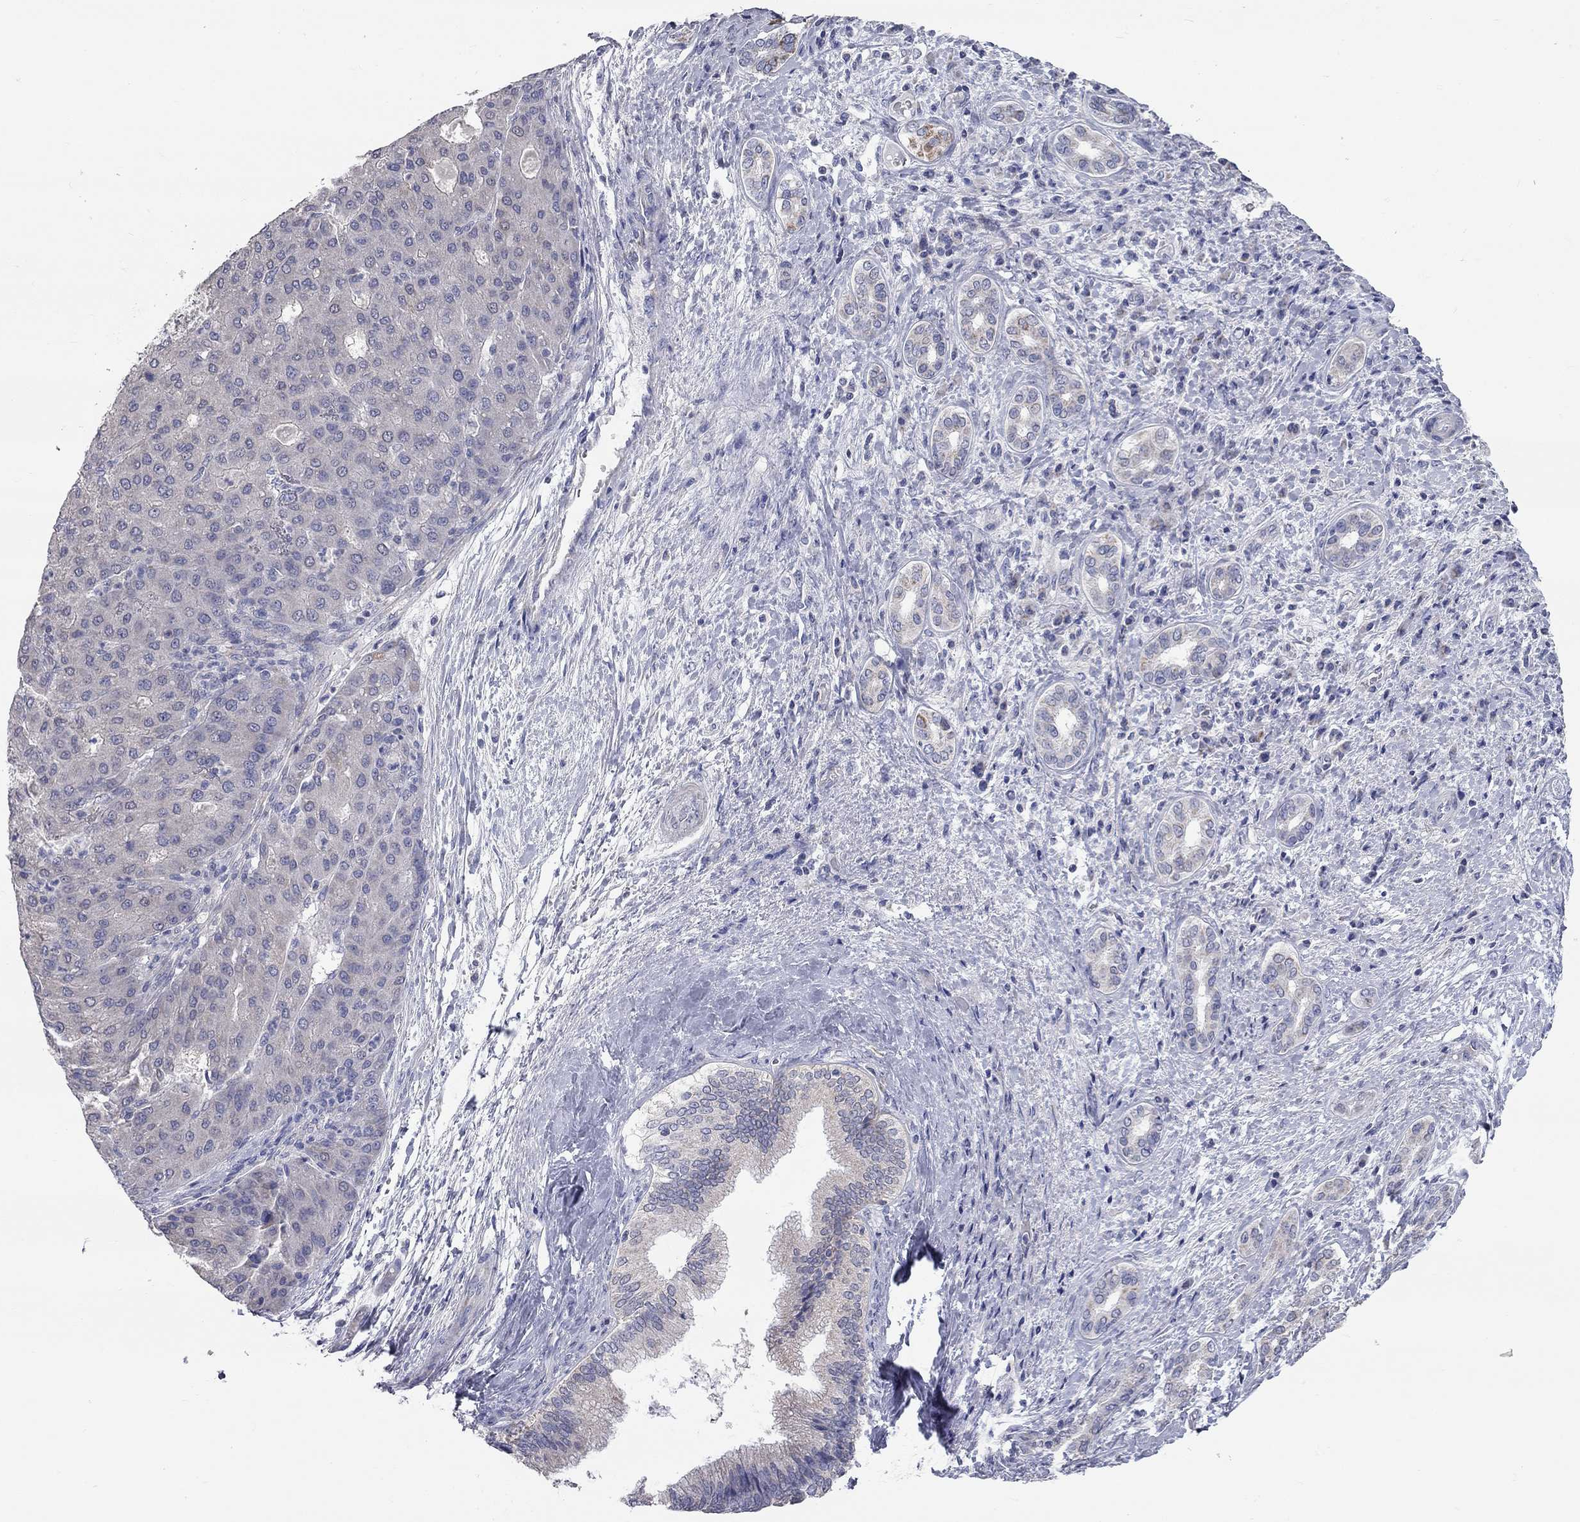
{"staining": {"intensity": "negative", "quantity": "none", "location": "none"}, "tissue": "liver cancer", "cell_type": "Tumor cells", "image_type": "cancer", "snomed": [{"axis": "morphology", "description": "Carcinoma, Hepatocellular, NOS"}, {"axis": "topography", "description": "Liver"}], "caption": "Immunohistochemistry of liver cancer shows no positivity in tumor cells. (Stains: DAB (3,3'-diaminobenzidine) IHC with hematoxylin counter stain, Microscopy: brightfield microscopy at high magnification).", "gene": "CFAP161", "patient": {"sex": "male", "age": 65}}